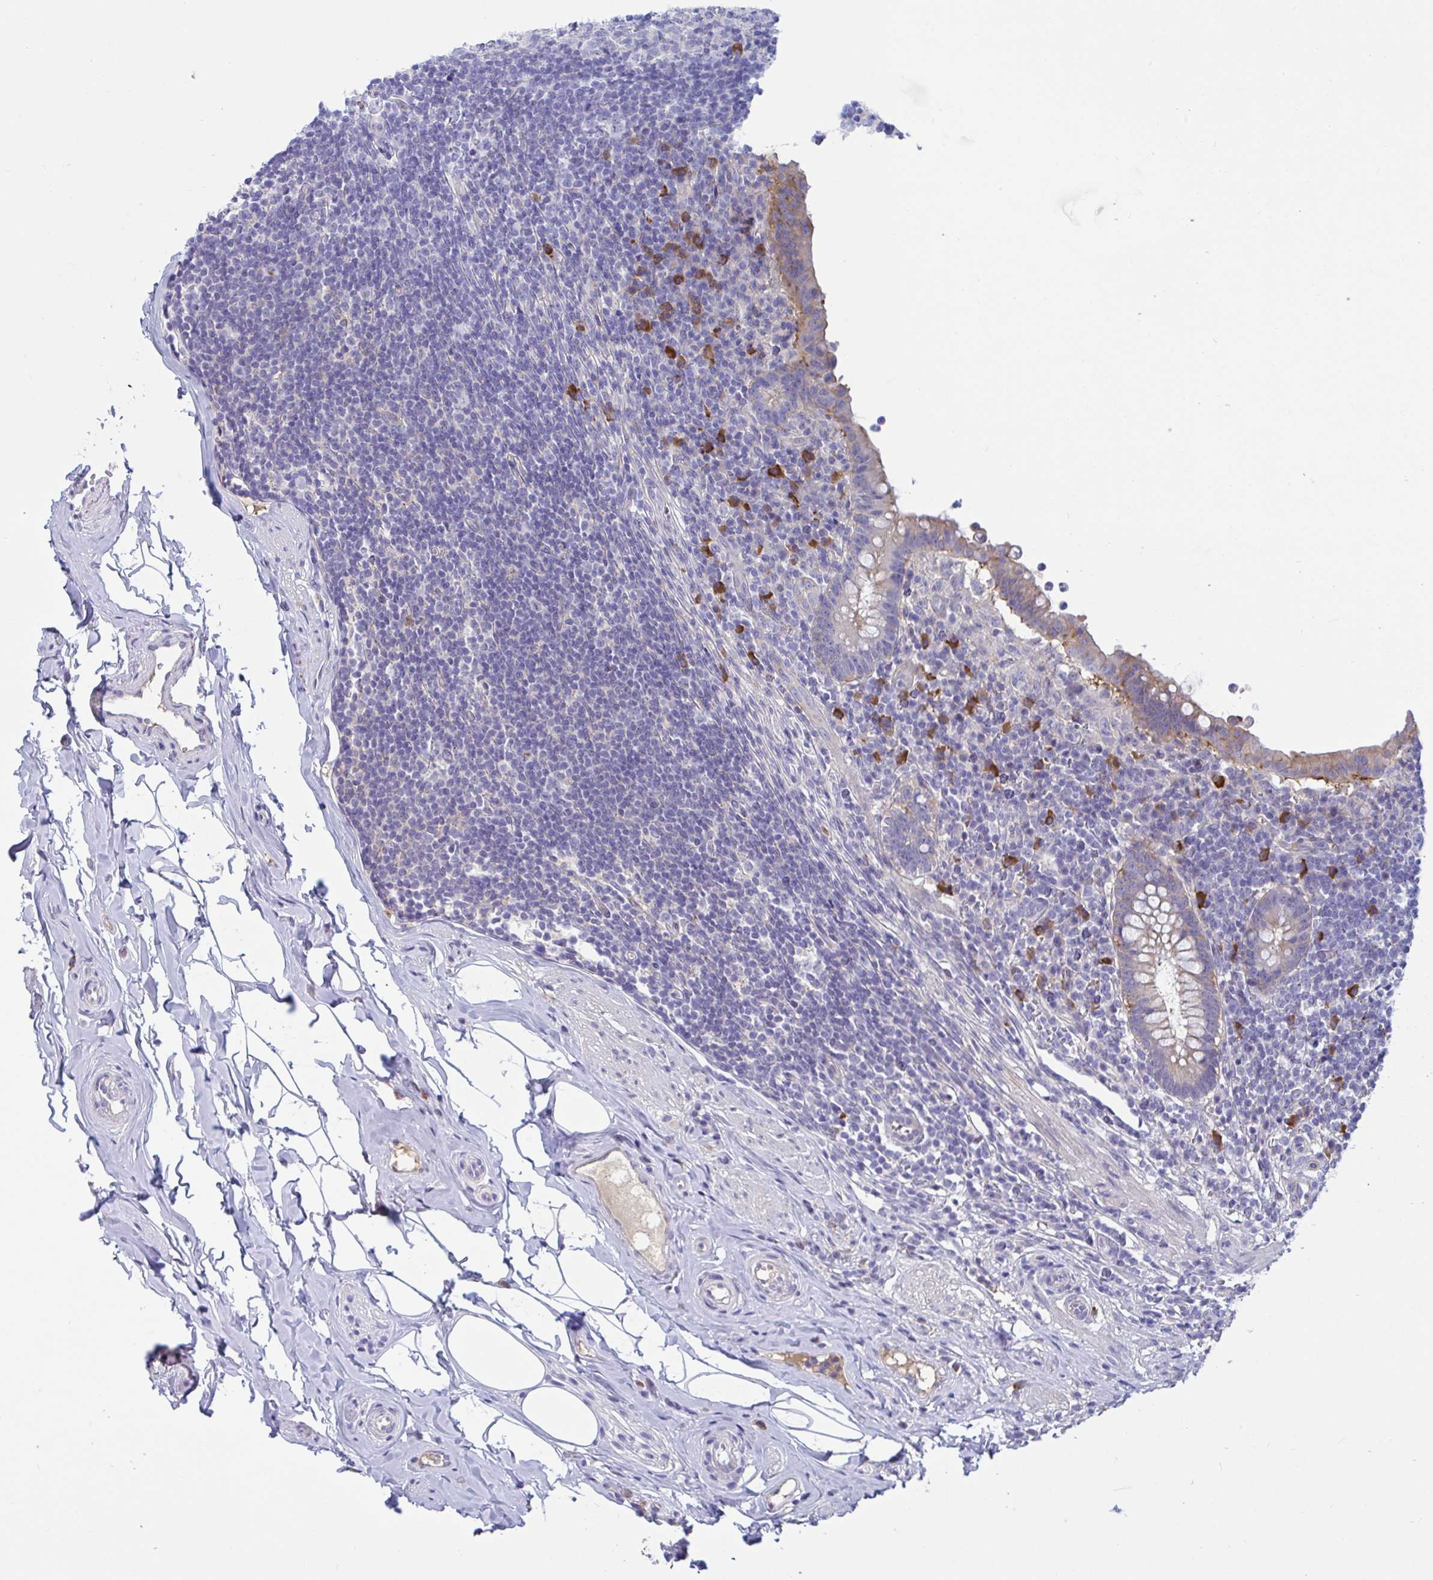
{"staining": {"intensity": "weak", "quantity": "<25%", "location": "cytoplasmic/membranous"}, "tissue": "appendix", "cell_type": "Glandular cells", "image_type": "normal", "snomed": [{"axis": "morphology", "description": "Normal tissue, NOS"}, {"axis": "topography", "description": "Appendix"}], "caption": "Micrograph shows no protein expression in glandular cells of normal appendix. (DAB (3,3'-diaminobenzidine) immunohistochemistry (IHC), high magnification).", "gene": "MS4A14", "patient": {"sex": "female", "age": 56}}